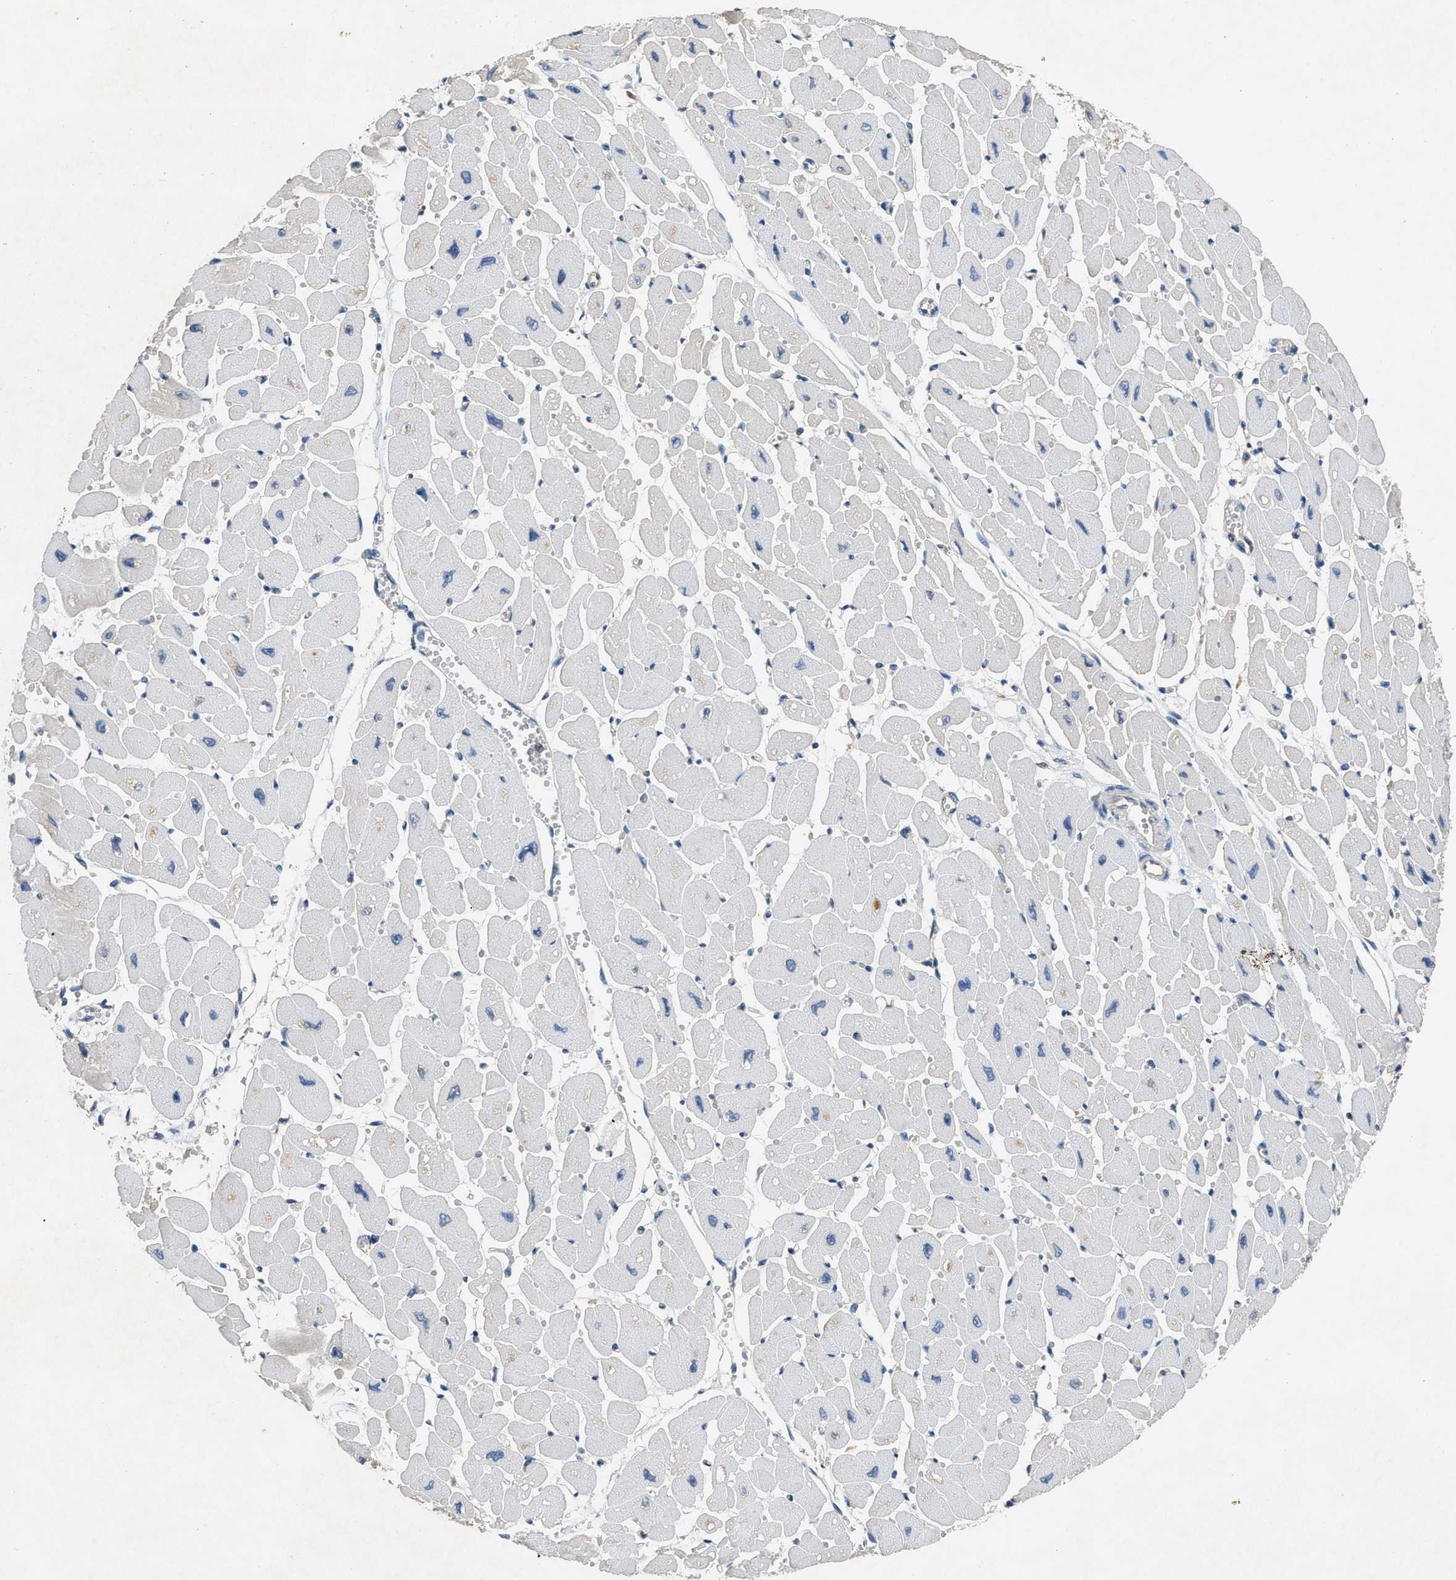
{"staining": {"intensity": "negative", "quantity": "none", "location": "none"}, "tissue": "heart muscle", "cell_type": "Cardiomyocytes", "image_type": "normal", "snomed": [{"axis": "morphology", "description": "Normal tissue, NOS"}, {"axis": "topography", "description": "Heart"}], "caption": "Protein analysis of normal heart muscle shows no significant expression in cardiomyocytes.", "gene": "PPP3CA", "patient": {"sex": "female", "age": 54}}